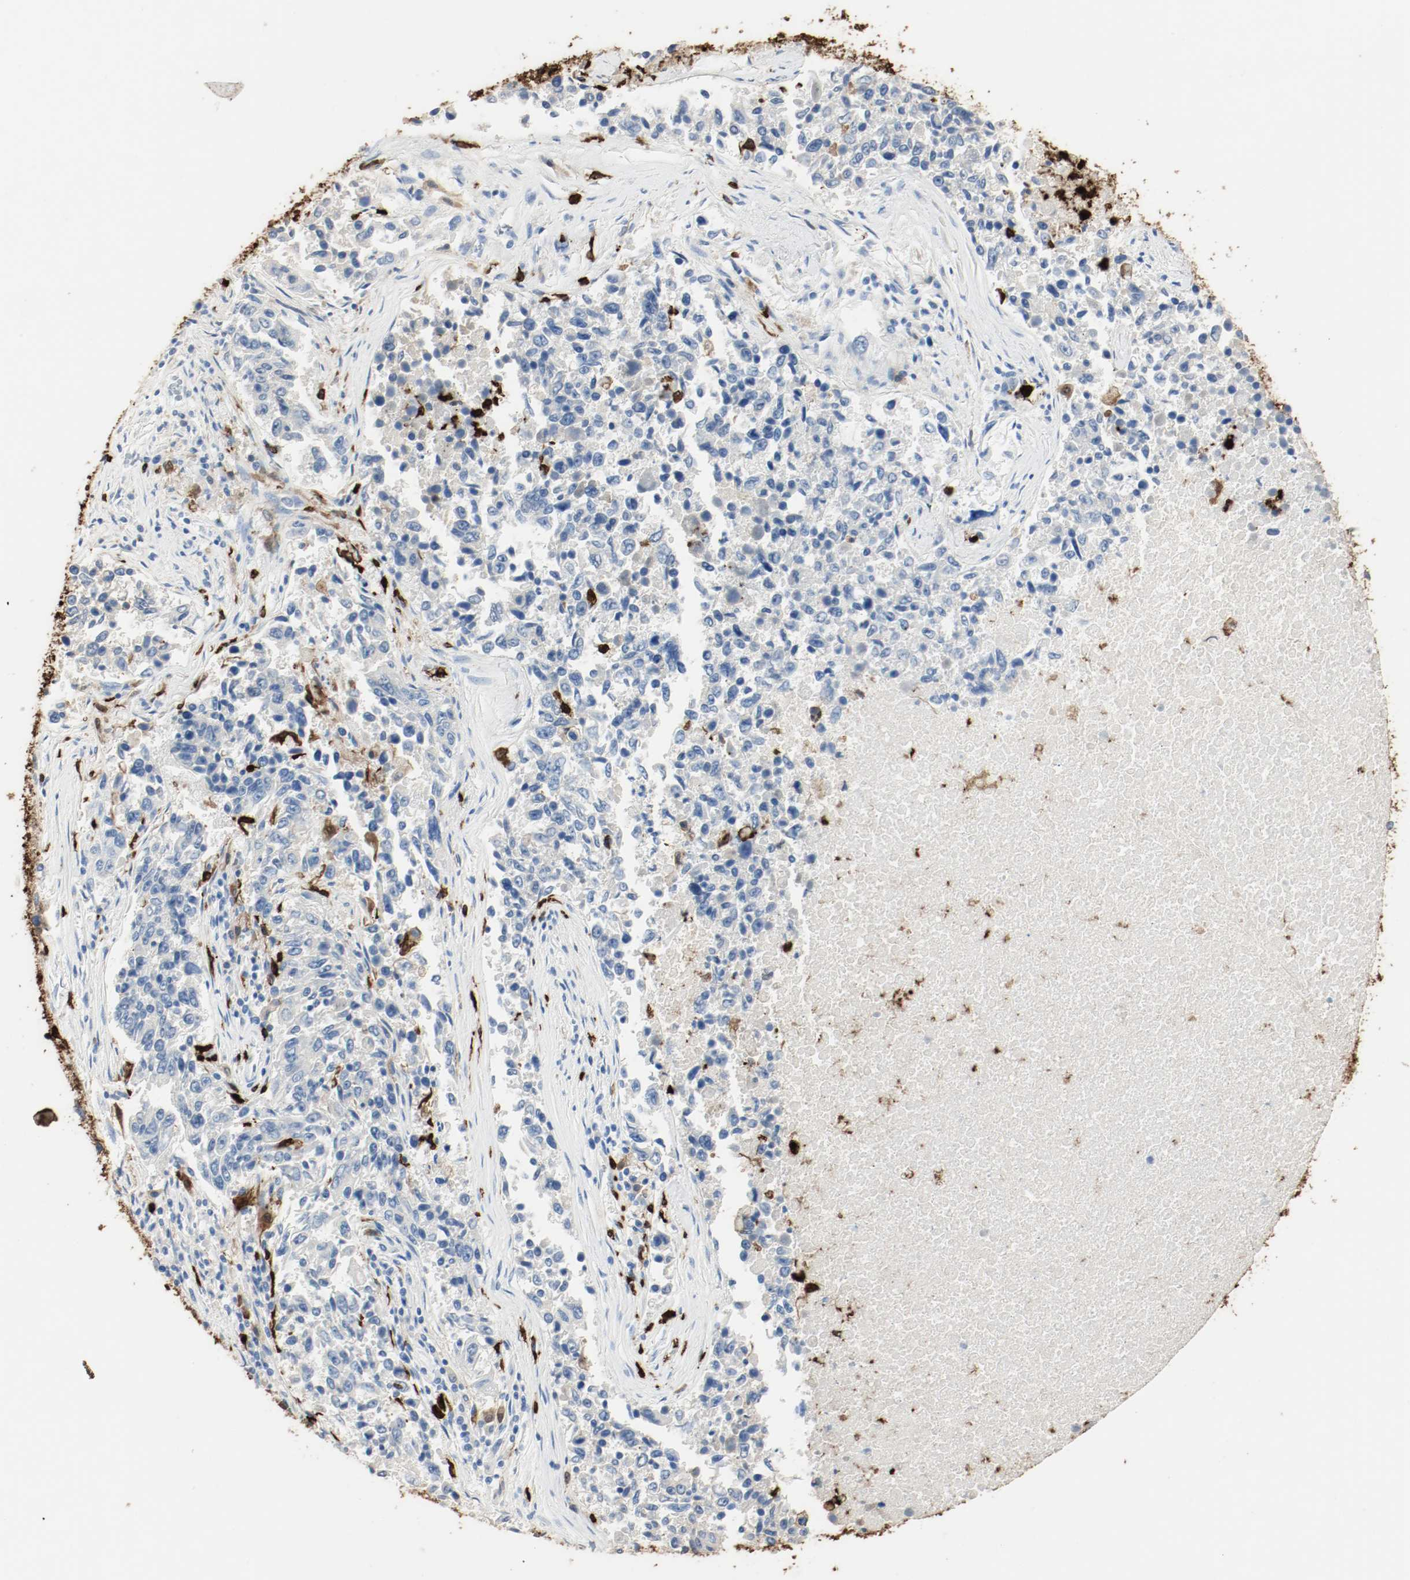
{"staining": {"intensity": "negative", "quantity": "none", "location": "none"}, "tissue": "lung cancer", "cell_type": "Tumor cells", "image_type": "cancer", "snomed": [{"axis": "morphology", "description": "Adenocarcinoma, NOS"}, {"axis": "topography", "description": "Lung"}], "caption": "High power microscopy histopathology image of an immunohistochemistry (IHC) histopathology image of lung adenocarcinoma, revealing no significant staining in tumor cells. The staining is performed using DAB brown chromogen with nuclei counter-stained in using hematoxylin.", "gene": "S100A9", "patient": {"sex": "male", "age": 84}}